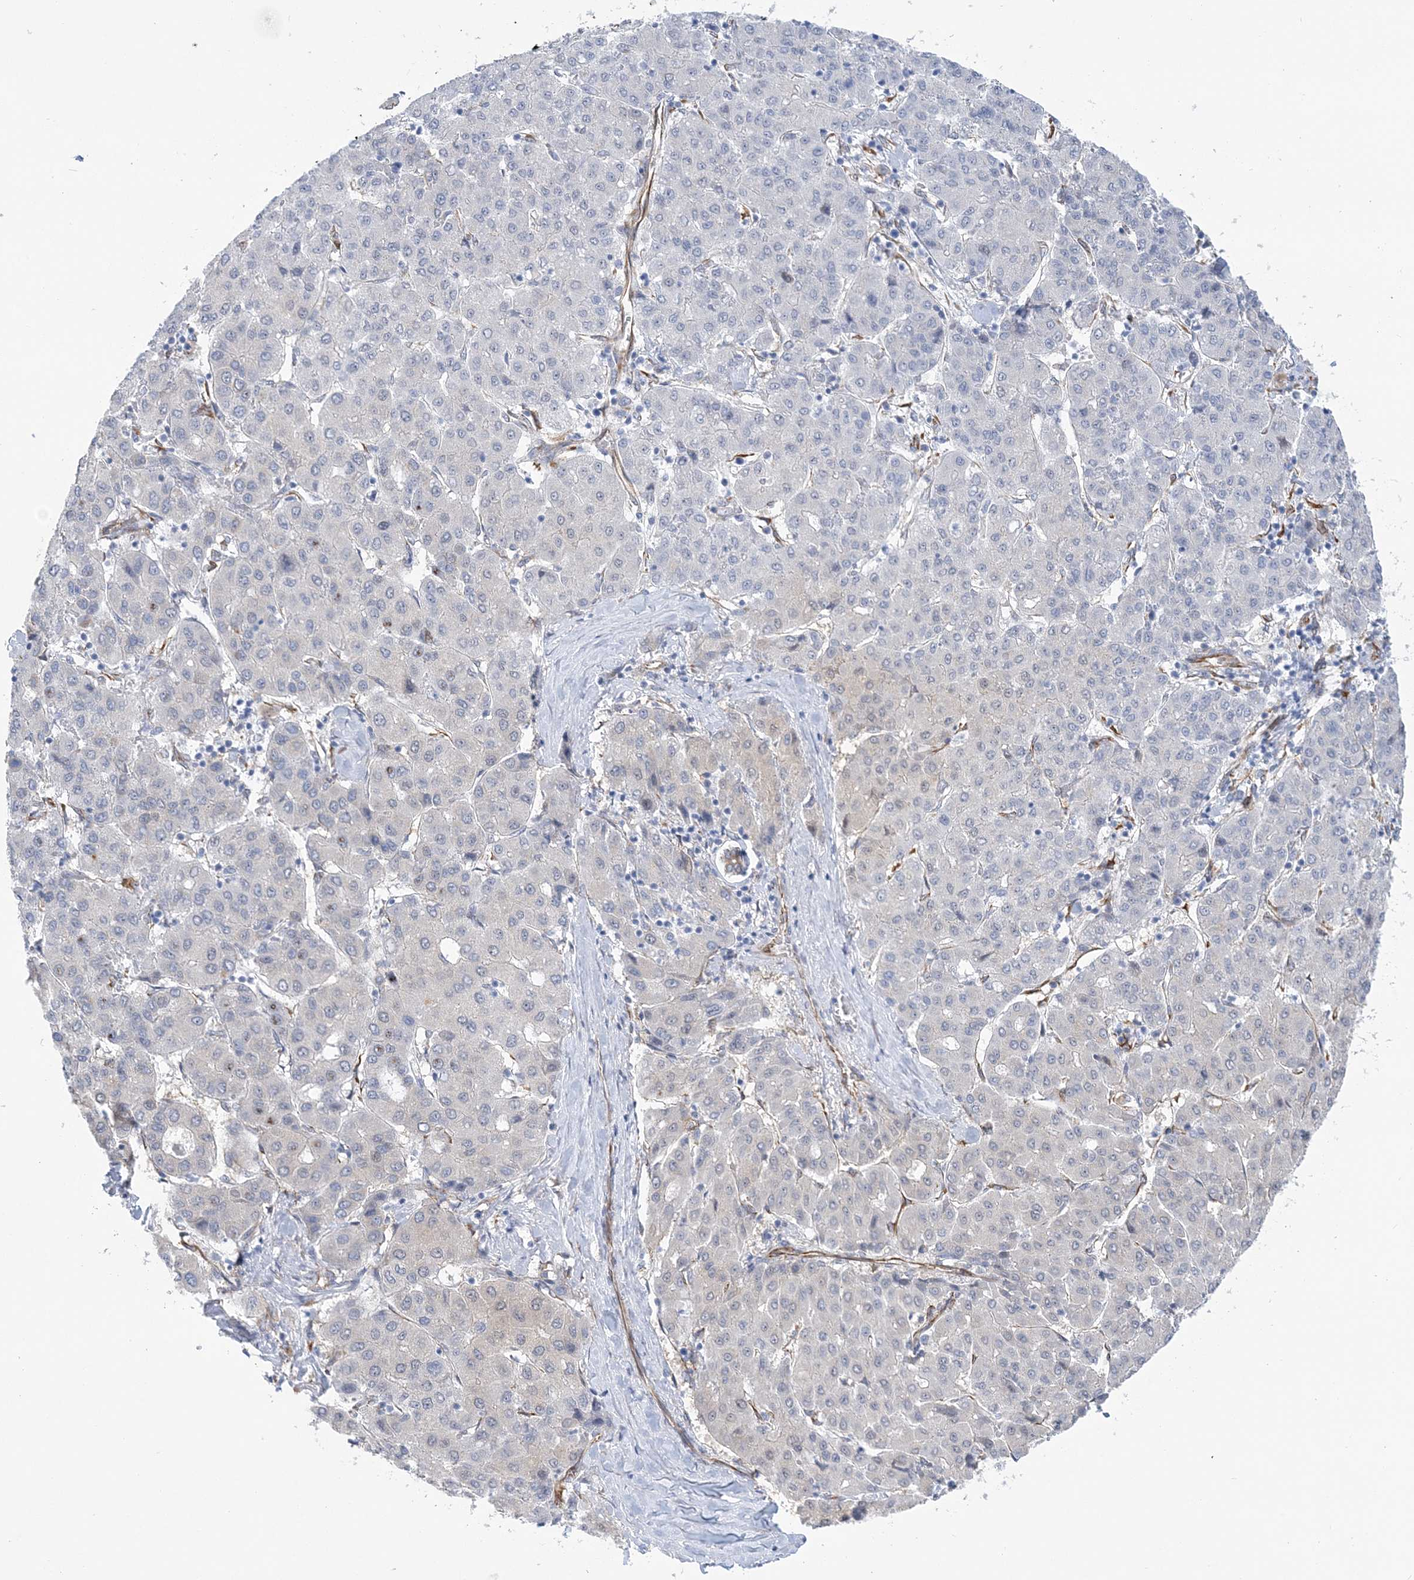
{"staining": {"intensity": "moderate", "quantity": "<25%", "location": "cytoplasmic/membranous"}, "tissue": "liver cancer", "cell_type": "Tumor cells", "image_type": "cancer", "snomed": [{"axis": "morphology", "description": "Carcinoma, Hepatocellular, NOS"}, {"axis": "topography", "description": "Liver"}], "caption": "Protein staining by IHC exhibits moderate cytoplasmic/membranous expression in about <25% of tumor cells in liver cancer. (brown staining indicates protein expression, while blue staining denotes nuclei).", "gene": "PLEKHG4B", "patient": {"sex": "male", "age": 65}}